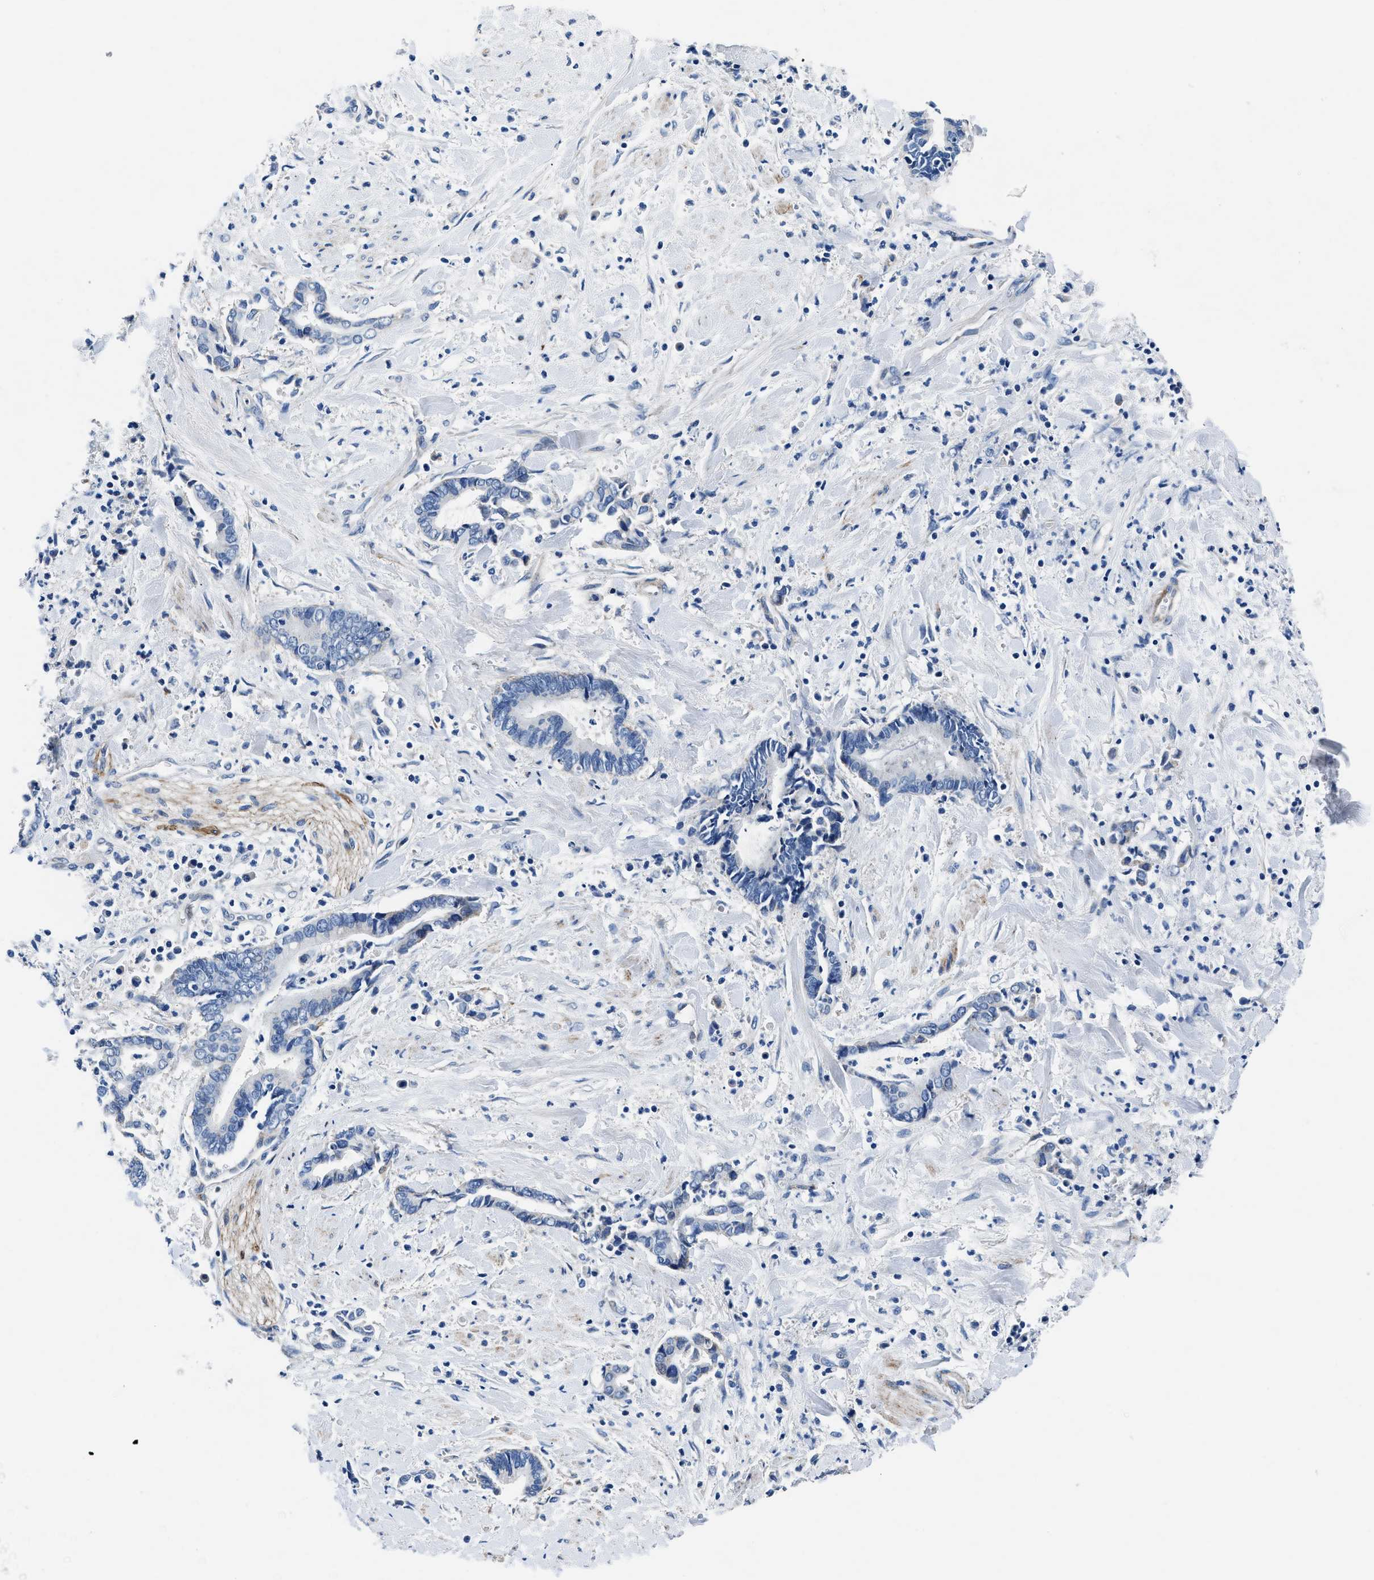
{"staining": {"intensity": "negative", "quantity": "none", "location": "none"}, "tissue": "cervical cancer", "cell_type": "Tumor cells", "image_type": "cancer", "snomed": [{"axis": "morphology", "description": "Adenocarcinoma, NOS"}, {"axis": "topography", "description": "Cervix"}], "caption": "The immunohistochemistry (IHC) histopathology image has no significant staining in tumor cells of cervical cancer (adenocarcinoma) tissue.", "gene": "DAG1", "patient": {"sex": "female", "age": 44}}